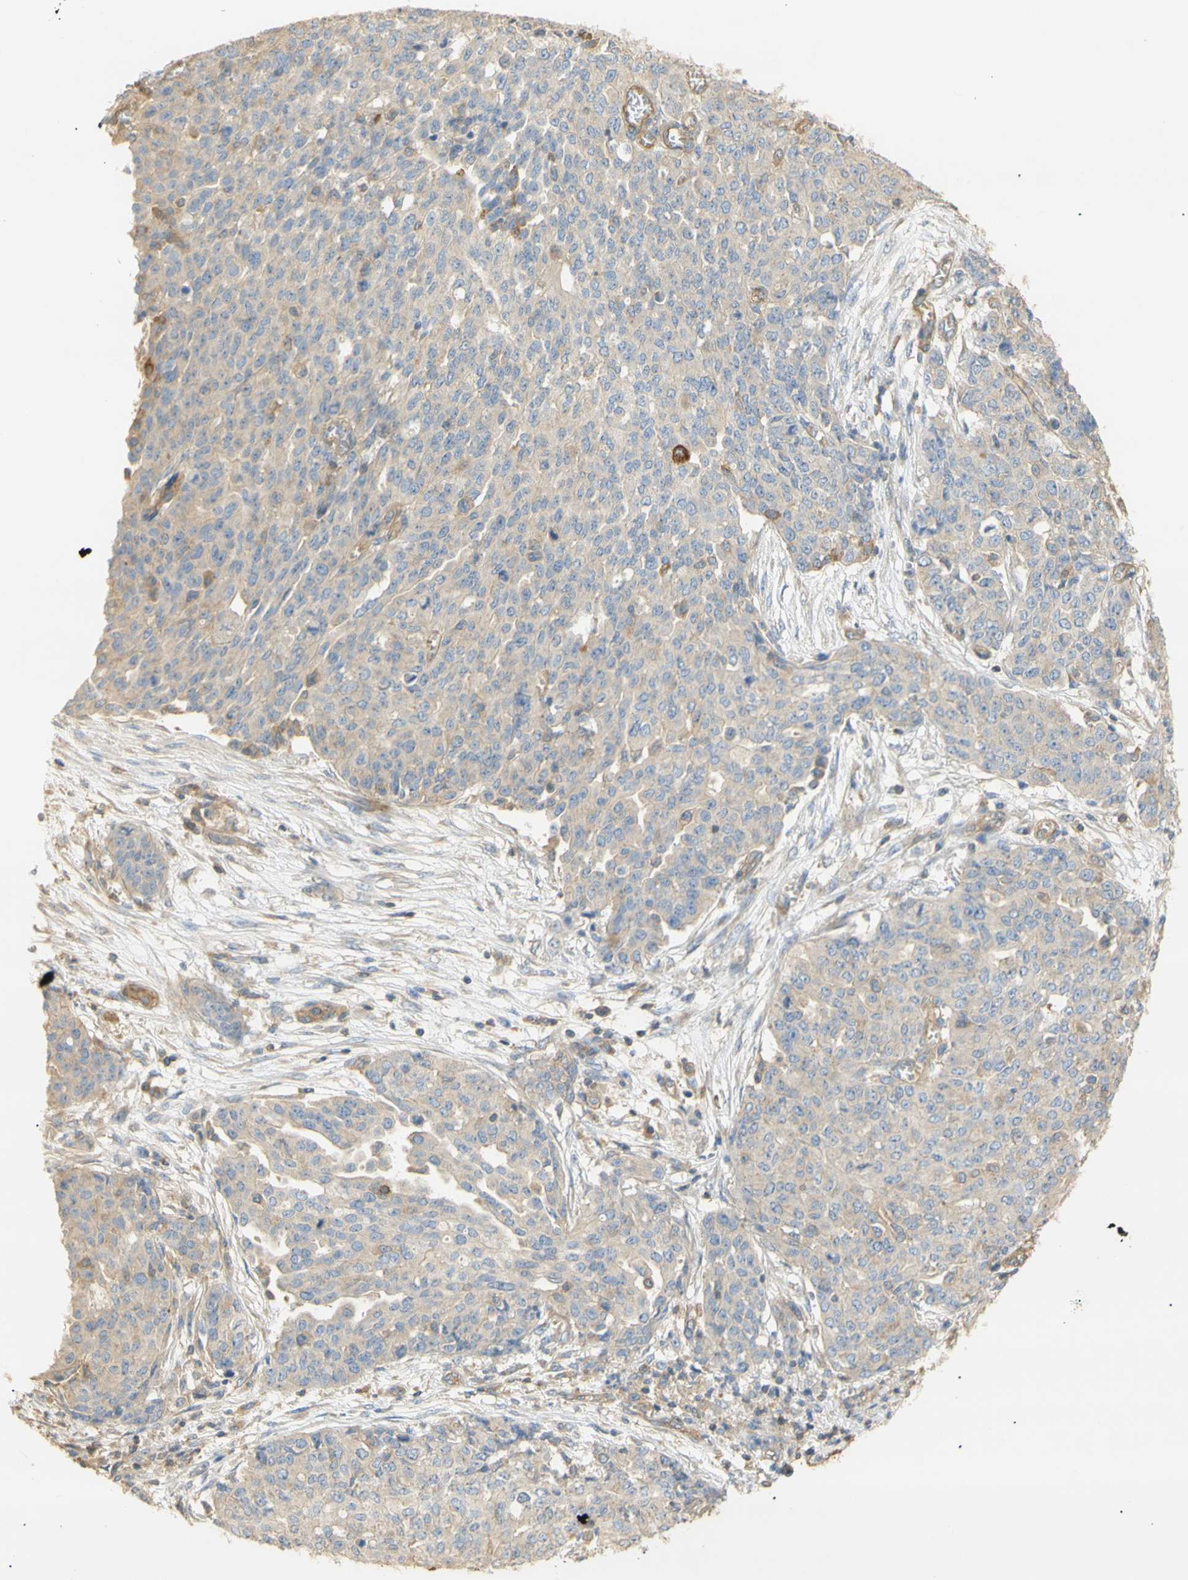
{"staining": {"intensity": "negative", "quantity": "none", "location": "none"}, "tissue": "ovarian cancer", "cell_type": "Tumor cells", "image_type": "cancer", "snomed": [{"axis": "morphology", "description": "Cystadenocarcinoma, serous, NOS"}, {"axis": "topography", "description": "Soft tissue"}, {"axis": "topography", "description": "Ovary"}], "caption": "Ovarian serous cystadenocarcinoma stained for a protein using IHC demonstrates no positivity tumor cells.", "gene": "KCNE4", "patient": {"sex": "female", "age": 57}}